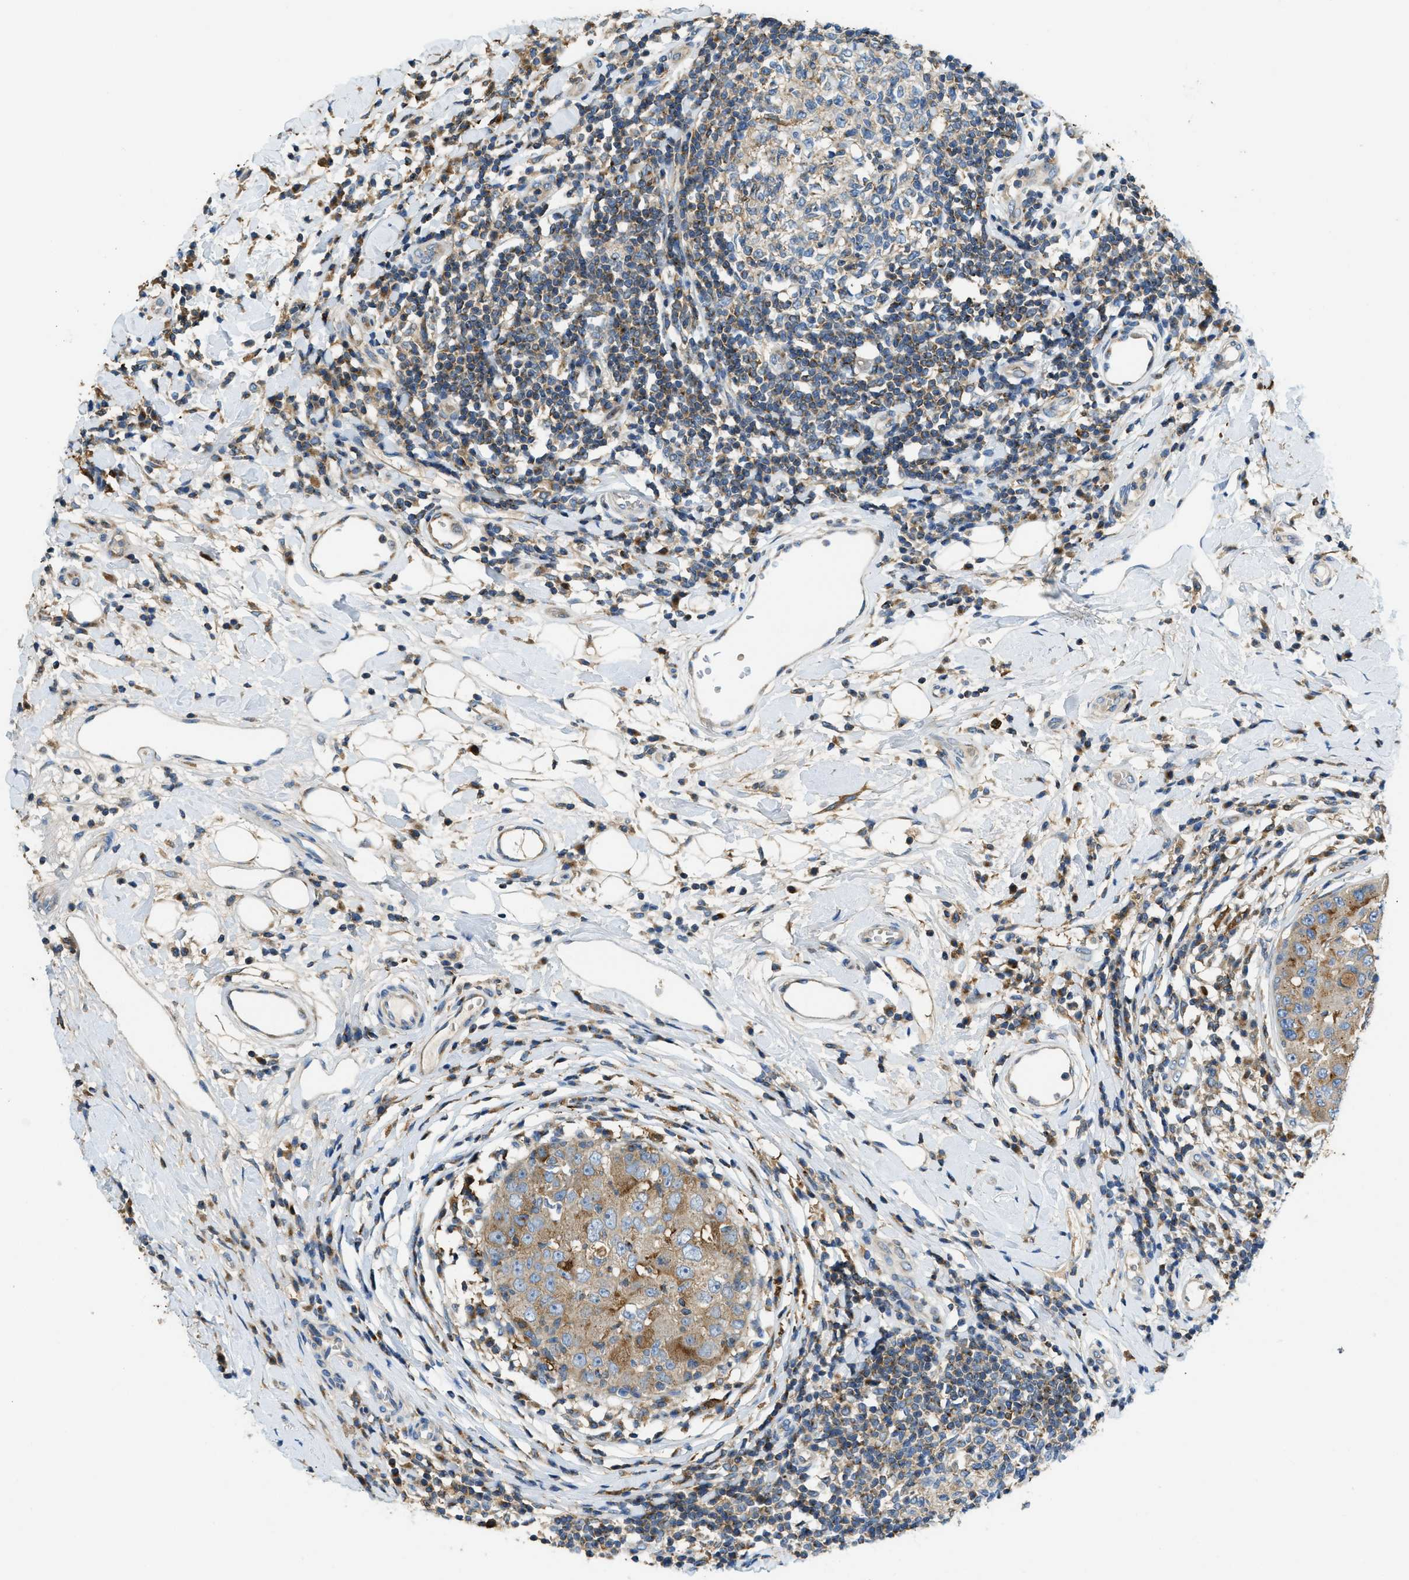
{"staining": {"intensity": "weak", "quantity": ">75%", "location": "cytoplasmic/membranous"}, "tissue": "breast cancer", "cell_type": "Tumor cells", "image_type": "cancer", "snomed": [{"axis": "morphology", "description": "Duct carcinoma"}, {"axis": "topography", "description": "Breast"}], "caption": "Protein staining exhibits weak cytoplasmic/membranous staining in approximately >75% of tumor cells in breast intraductal carcinoma.", "gene": "RFFL", "patient": {"sex": "female", "age": 27}}